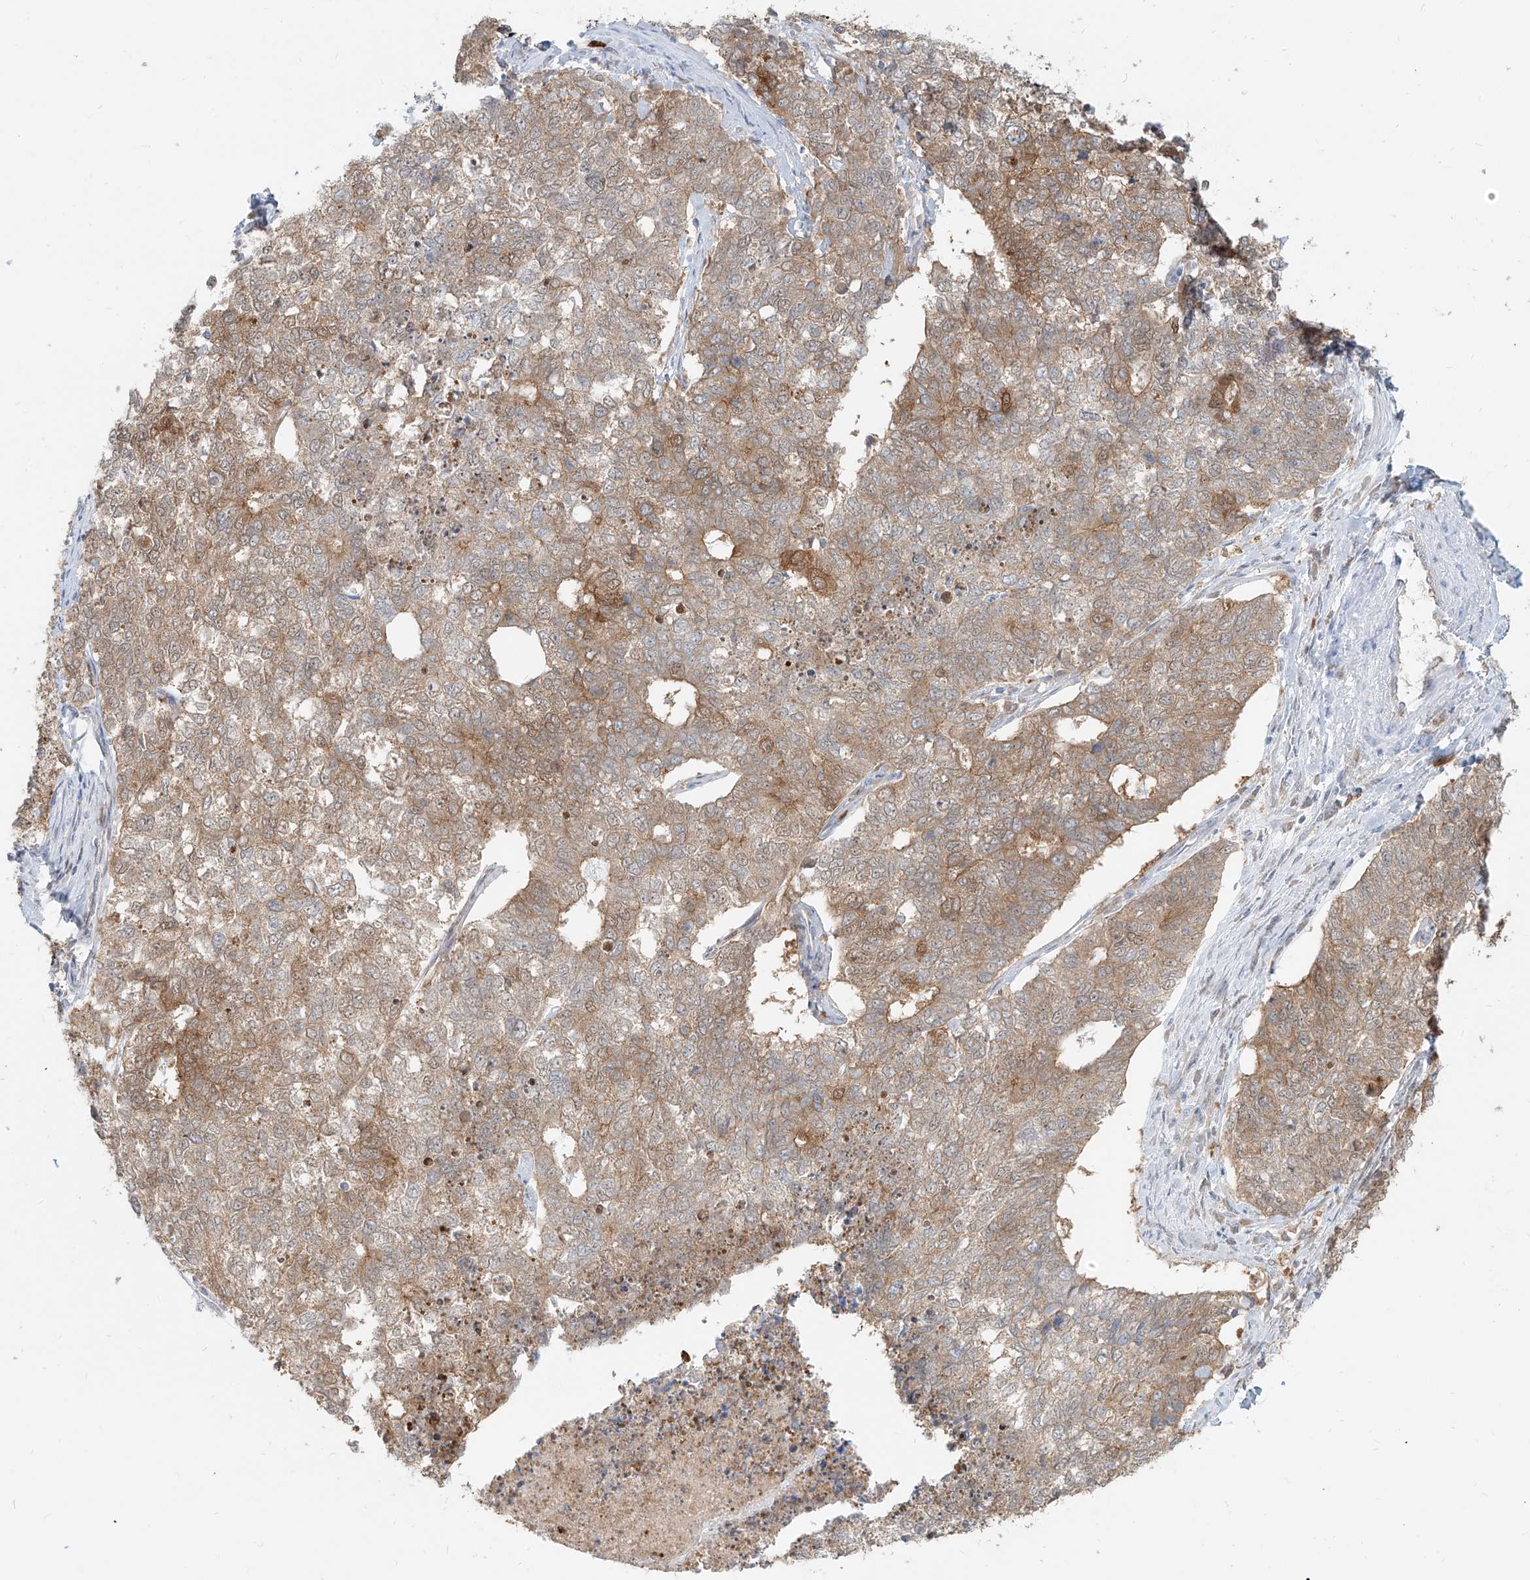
{"staining": {"intensity": "moderate", "quantity": ">75%", "location": "cytoplasmic/membranous"}, "tissue": "cervical cancer", "cell_type": "Tumor cells", "image_type": "cancer", "snomed": [{"axis": "morphology", "description": "Squamous cell carcinoma, NOS"}, {"axis": "topography", "description": "Cervix"}], "caption": "Cervical cancer (squamous cell carcinoma) tissue exhibits moderate cytoplasmic/membranous positivity in approximately >75% of tumor cells, visualized by immunohistochemistry.", "gene": "PGD", "patient": {"sex": "female", "age": 63}}